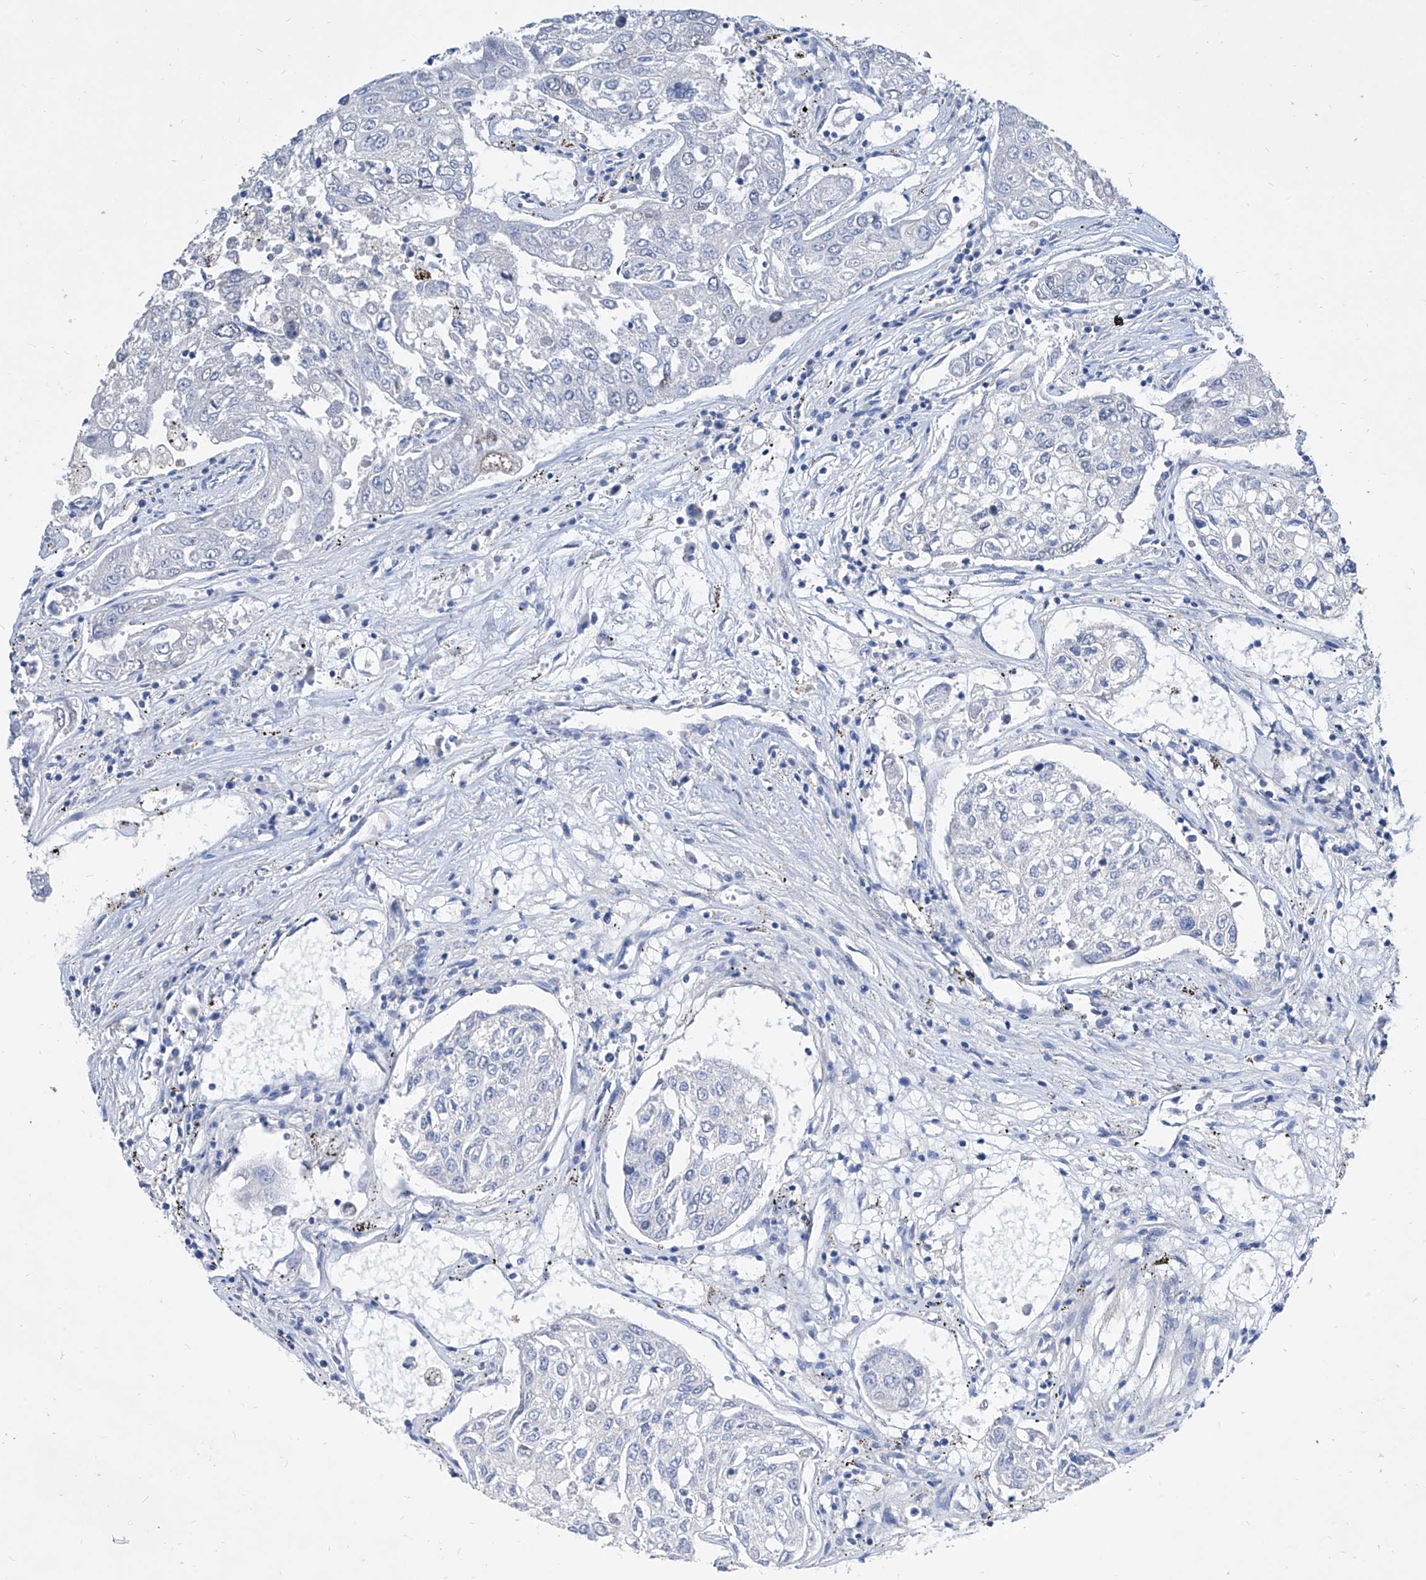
{"staining": {"intensity": "negative", "quantity": "none", "location": "none"}, "tissue": "urothelial cancer", "cell_type": "Tumor cells", "image_type": "cancer", "snomed": [{"axis": "morphology", "description": "Urothelial carcinoma, High grade"}, {"axis": "topography", "description": "Lymph node"}, {"axis": "topography", "description": "Urinary bladder"}], "caption": "Tumor cells are negative for brown protein staining in urothelial carcinoma (high-grade).", "gene": "SCGB2A1", "patient": {"sex": "male", "age": 51}}